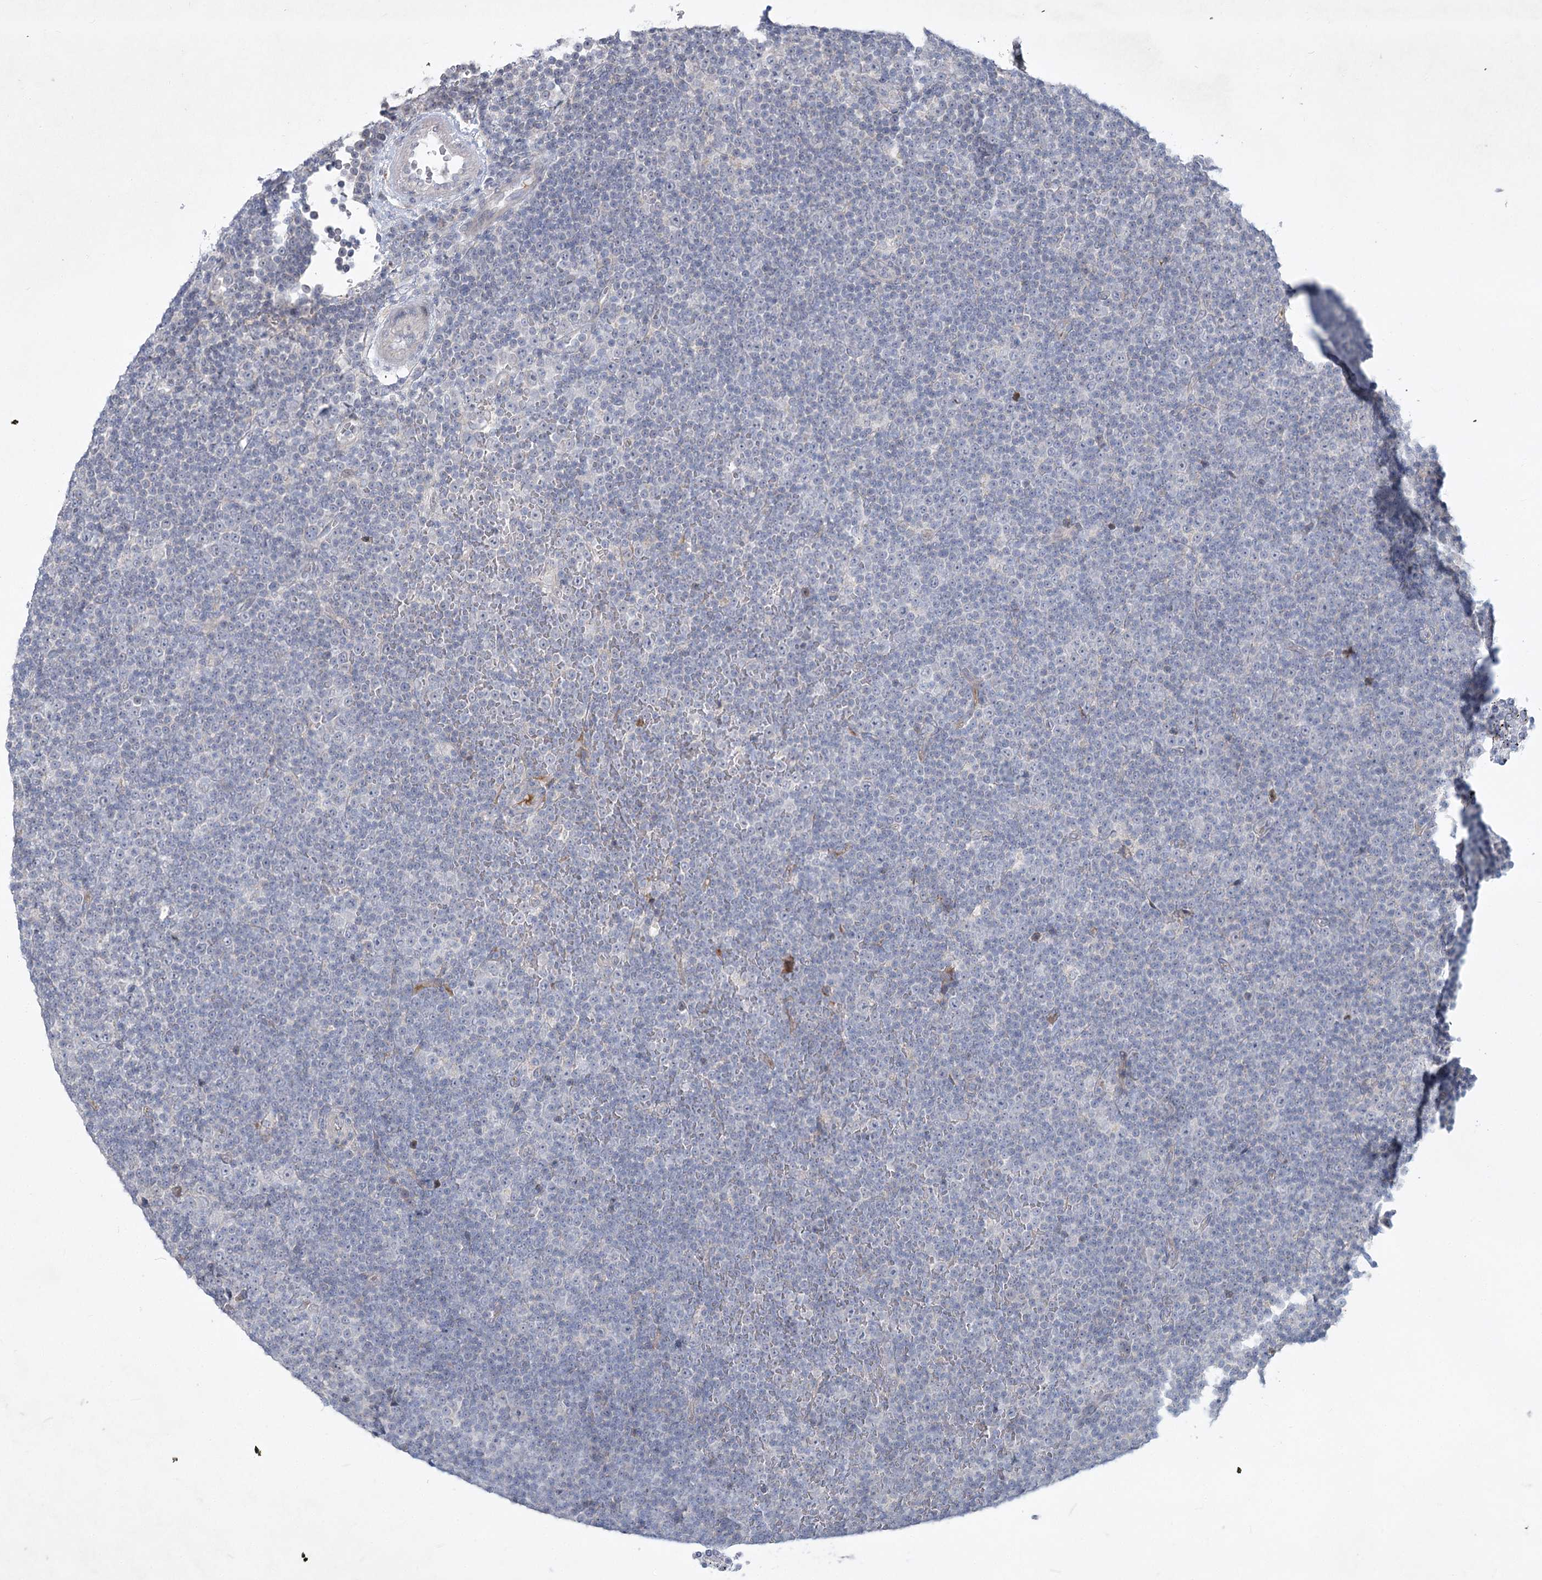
{"staining": {"intensity": "negative", "quantity": "none", "location": "none"}, "tissue": "lymphoma", "cell_type": "Tumor cells", "image_type": "cancer", "snomed": [{"axis": "morphology", "description": "Malignant lymphoma, non-Hodgkin's type, Low grade"}, {"axis": "topography", "description": "Lymph node"}], "caption": "DAB (3,3'-diaminobenzidine) immunohistochemical staining of human lymphoma reveals no significant expression in tumor cells.", "gene": "PLA2G12A", "patient": {"sex": "female", "age": 67}}